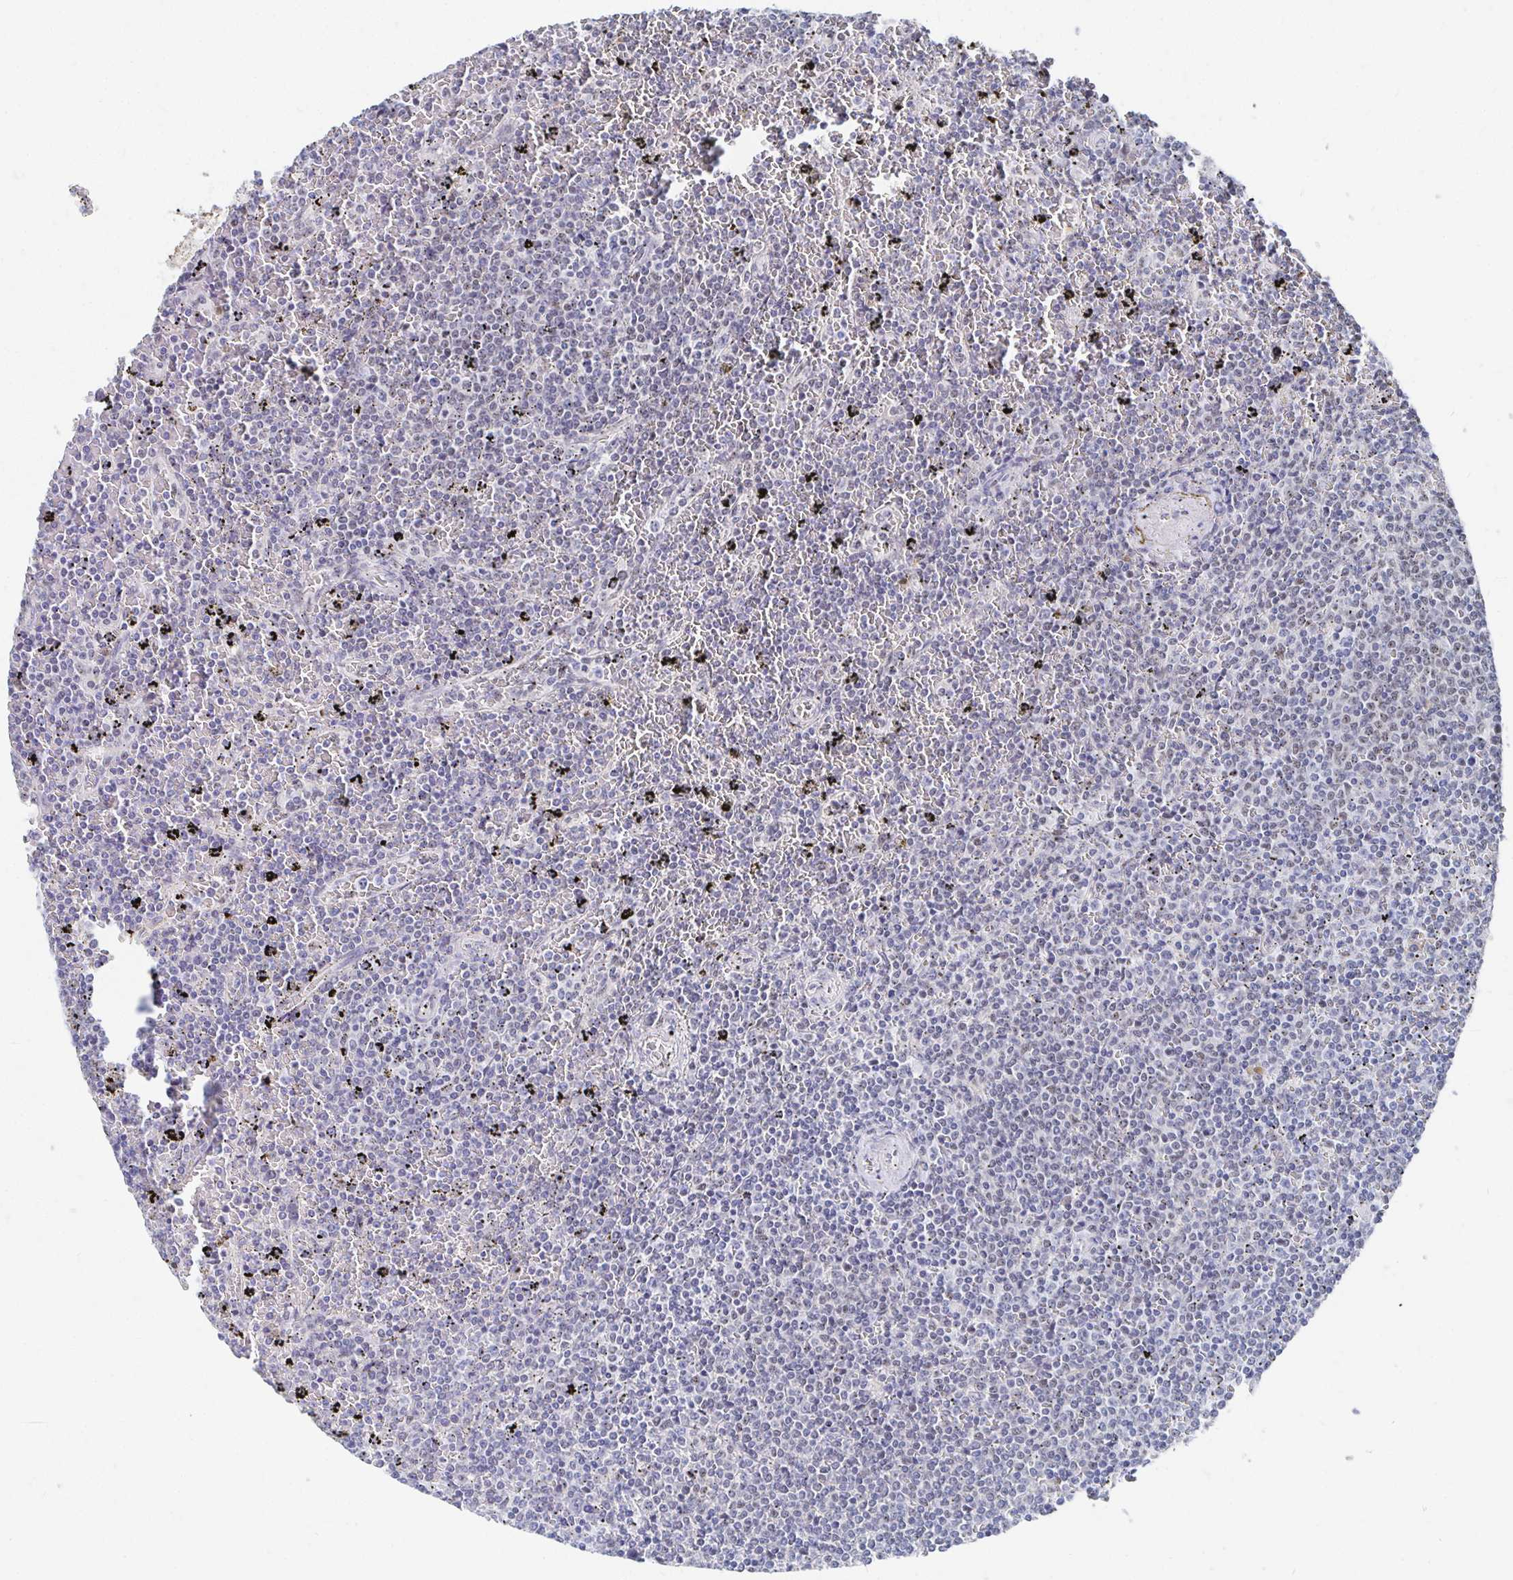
{"staining": {"intensity": "negative", "quantity": "none", "location": "none"}, "tissue": "lymphoma", "cell_type": "Tumor cells", "image_type": "cancer", "snomed": [{"axis": "morphology", "description": "Malignant lymphoma, non-Hodgkin's type, Low grade"}, {"axis": "topography", "description": "Spleen"}], "caption": "This histopathology image is of low-grade malignant lymphoma, non-Hodgkin's type stained with immunohistochemistry (IHC) to label a protein in brown with the nuclei are counter-stained blue. There is no positivity in tumor cells.", "gene": "CLIC3", "patient": {"sex": "female", "age": 77}}